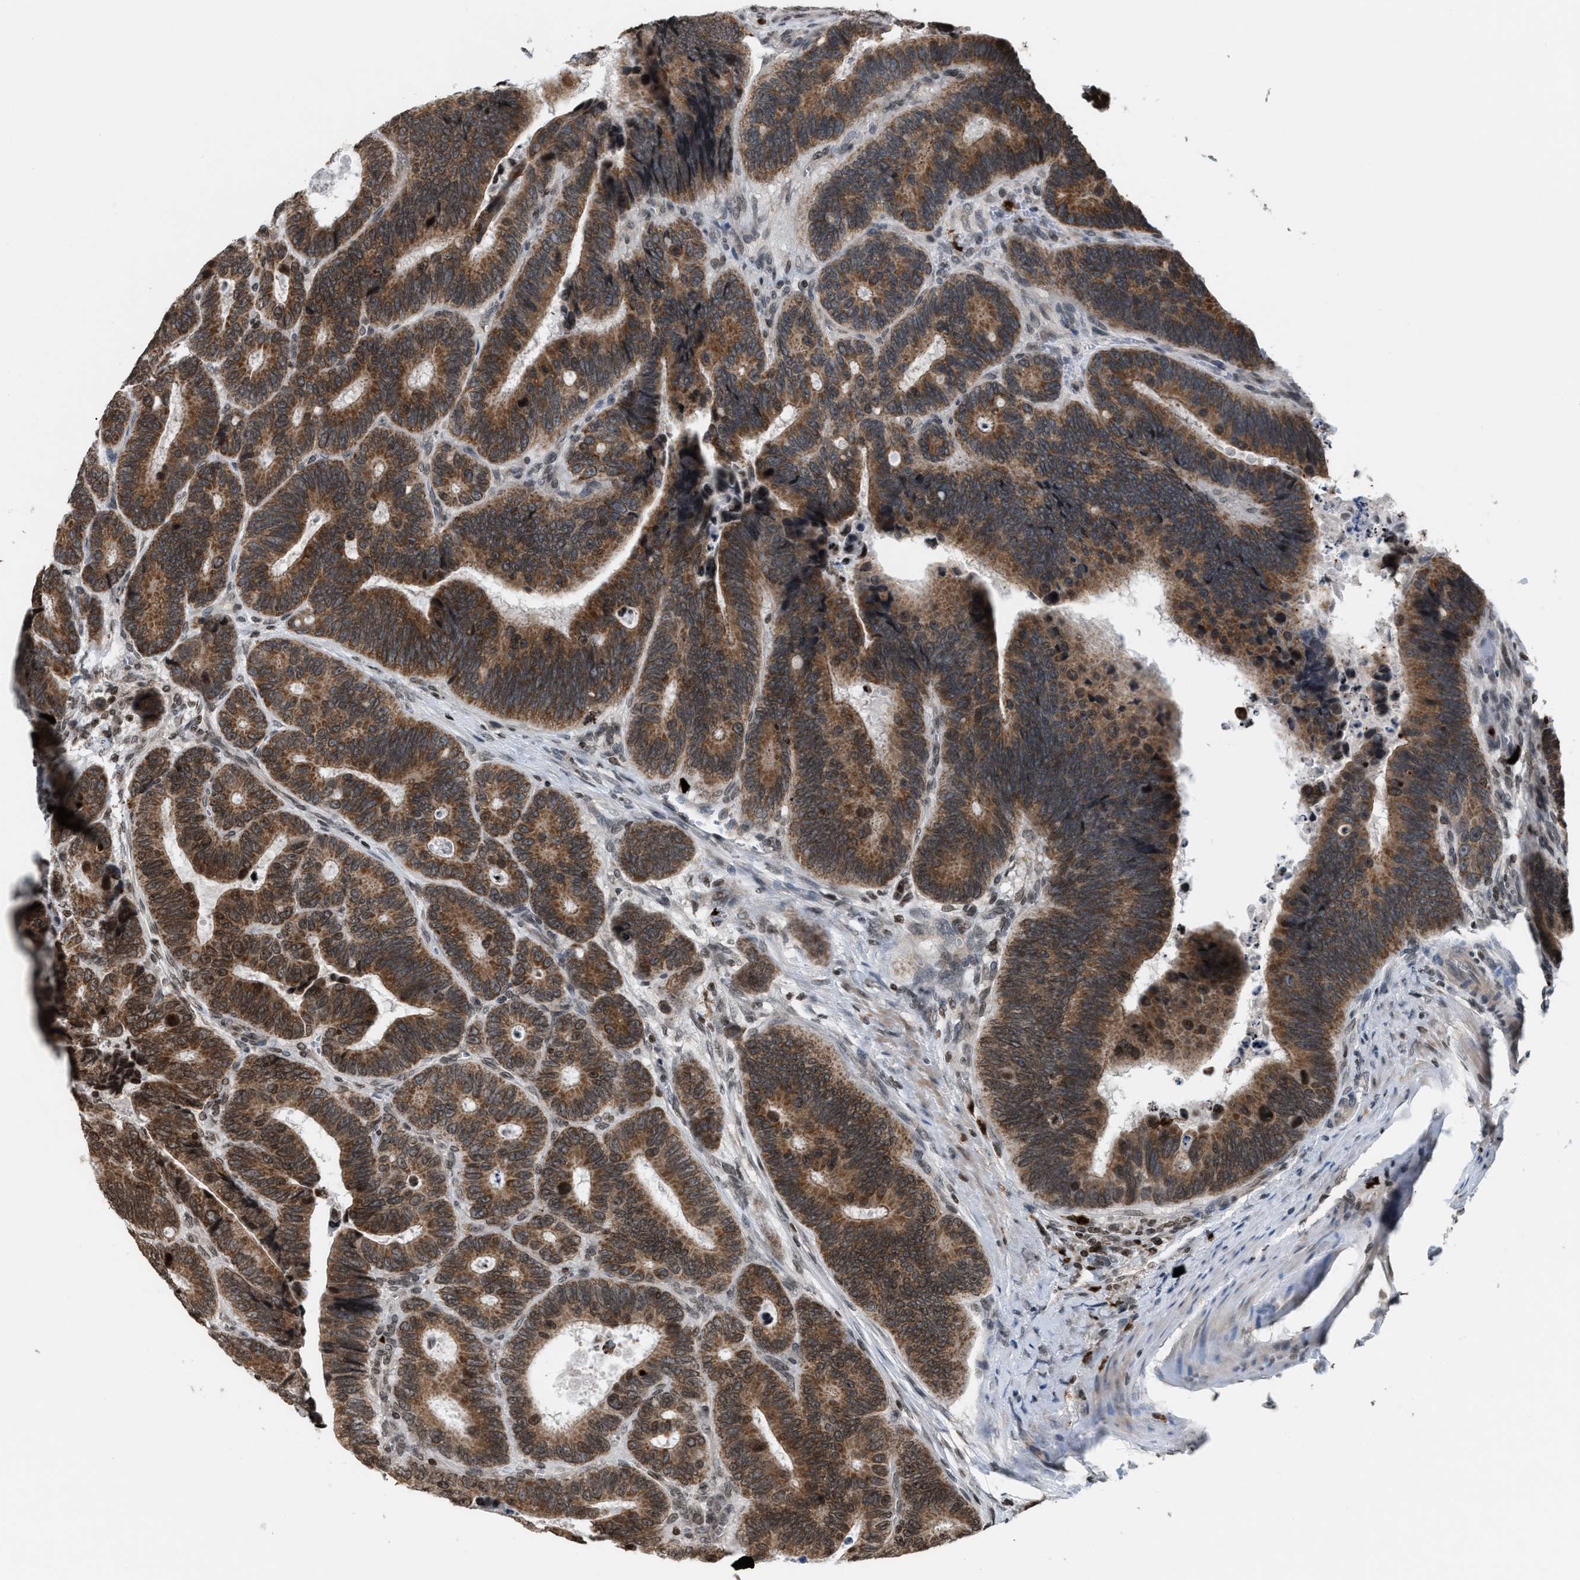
{"staining": {"intensity": "moderate", "quantity": ">75%", "location": "cytoplasmic/membranous,nuclear"}, "tissue": "colorectal cancer", "cell_type": "Tumor cells", "image_type": "cancer", "snomed": [{"axis": "morphology", "description": "Inflammation, NOS"}, {"axis": "morphology", "description": "Adenocarcinoma, NOS"}, {"axis": "topography", "description": "Colon"}], "caption": "Colorectal cancer was stained to show a protein in brown. There is medium levels of moderate cytoplasmic/membranous and nuclear staining in about >75% of tumor cells.", "gene": "PRUNE2", "patient": {"sex": "male", "age": 72}}